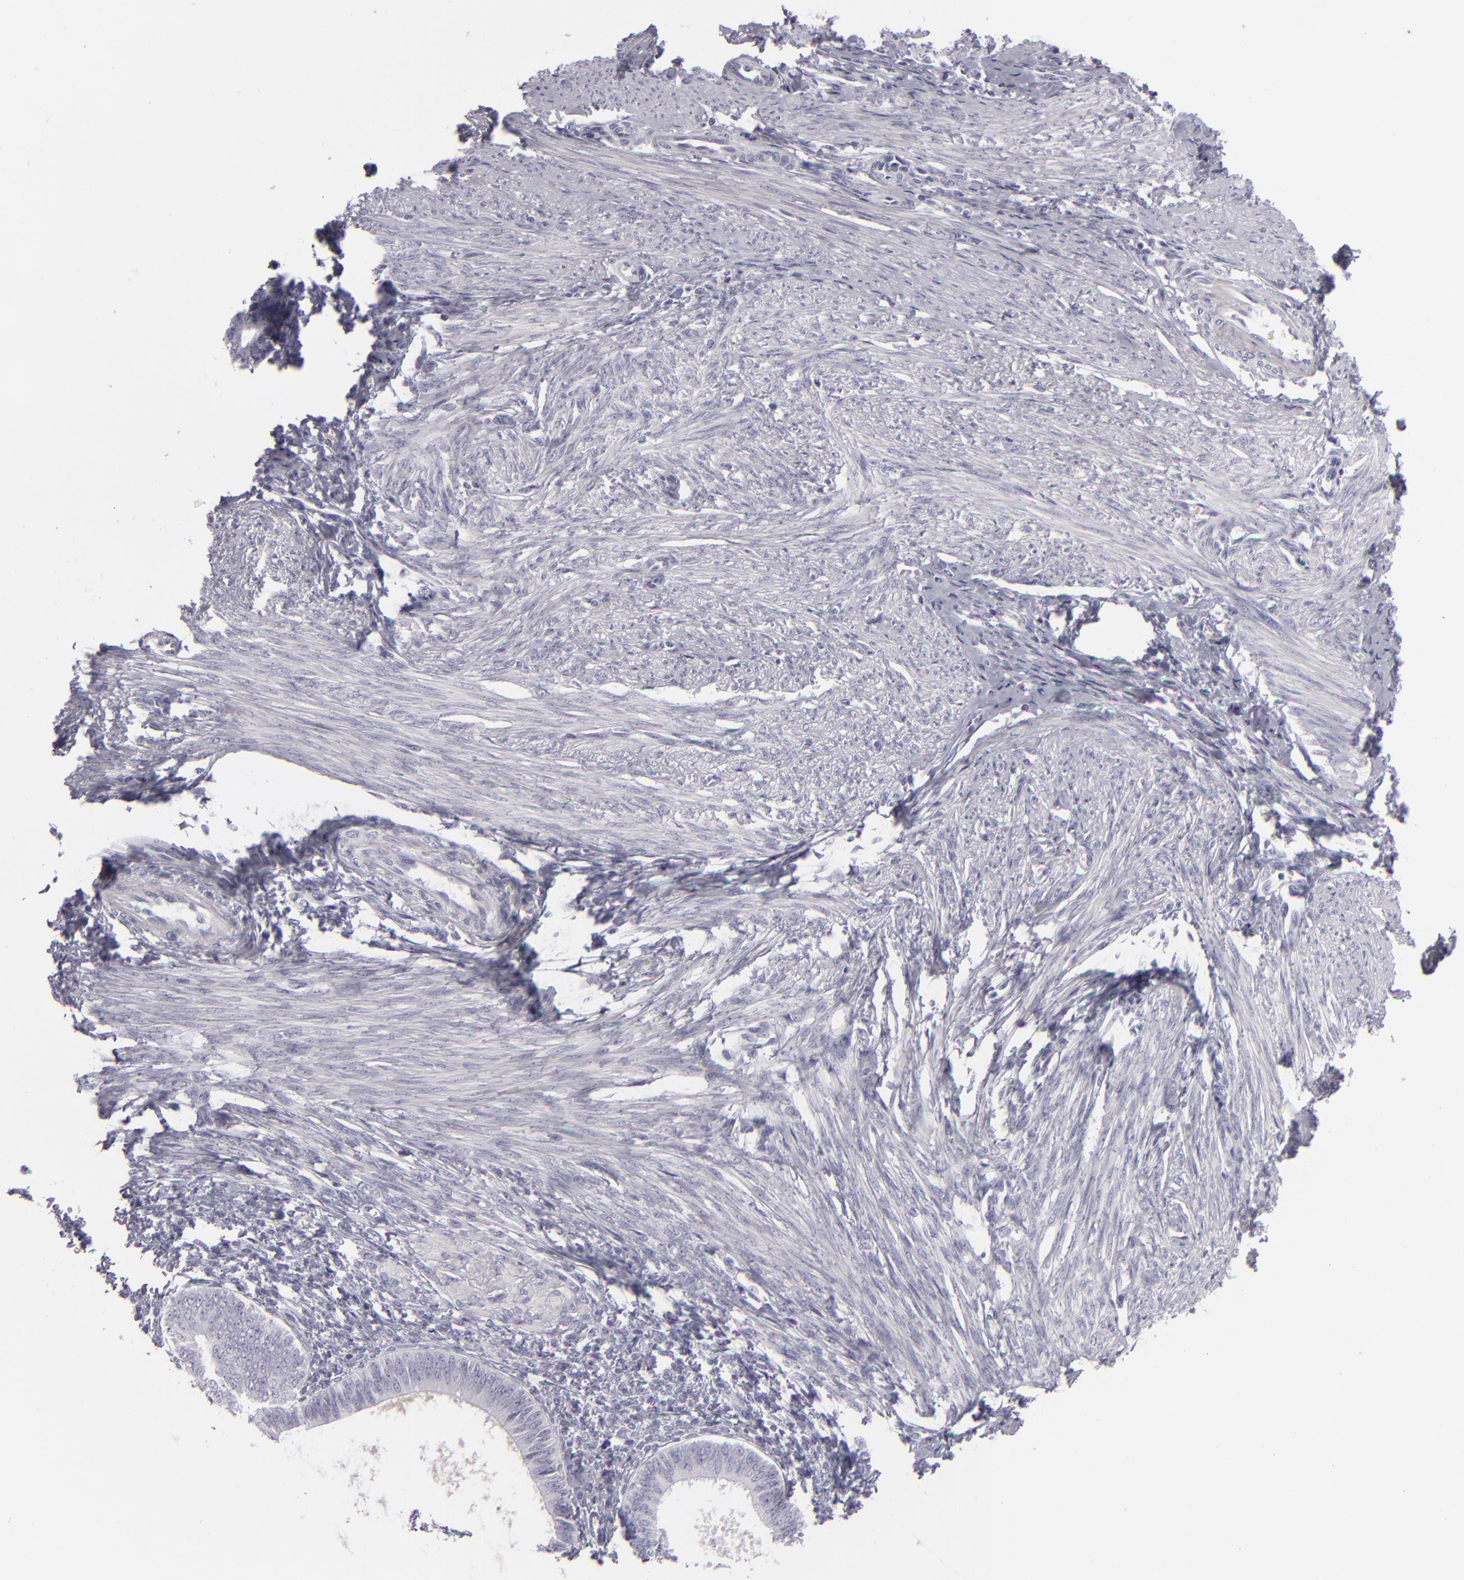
{"staining": {"intensity": "negative", "quantity": "none", "location": "none"}, "tissue": "endometrial cancer", "cell_type": "Tumor cells", "image_type": "cancer", "snomed": [{"axis": "morphology", "description": "Adenocarcinoma, NOS"}, {"axis": "topography", "description": "Endometrium"}], "caption": "The histopathology image exhibits no staining of tumor cells in endometrial cancer.", "gene": "CDX2", "patient": {"sex": "female", "age": 63}}